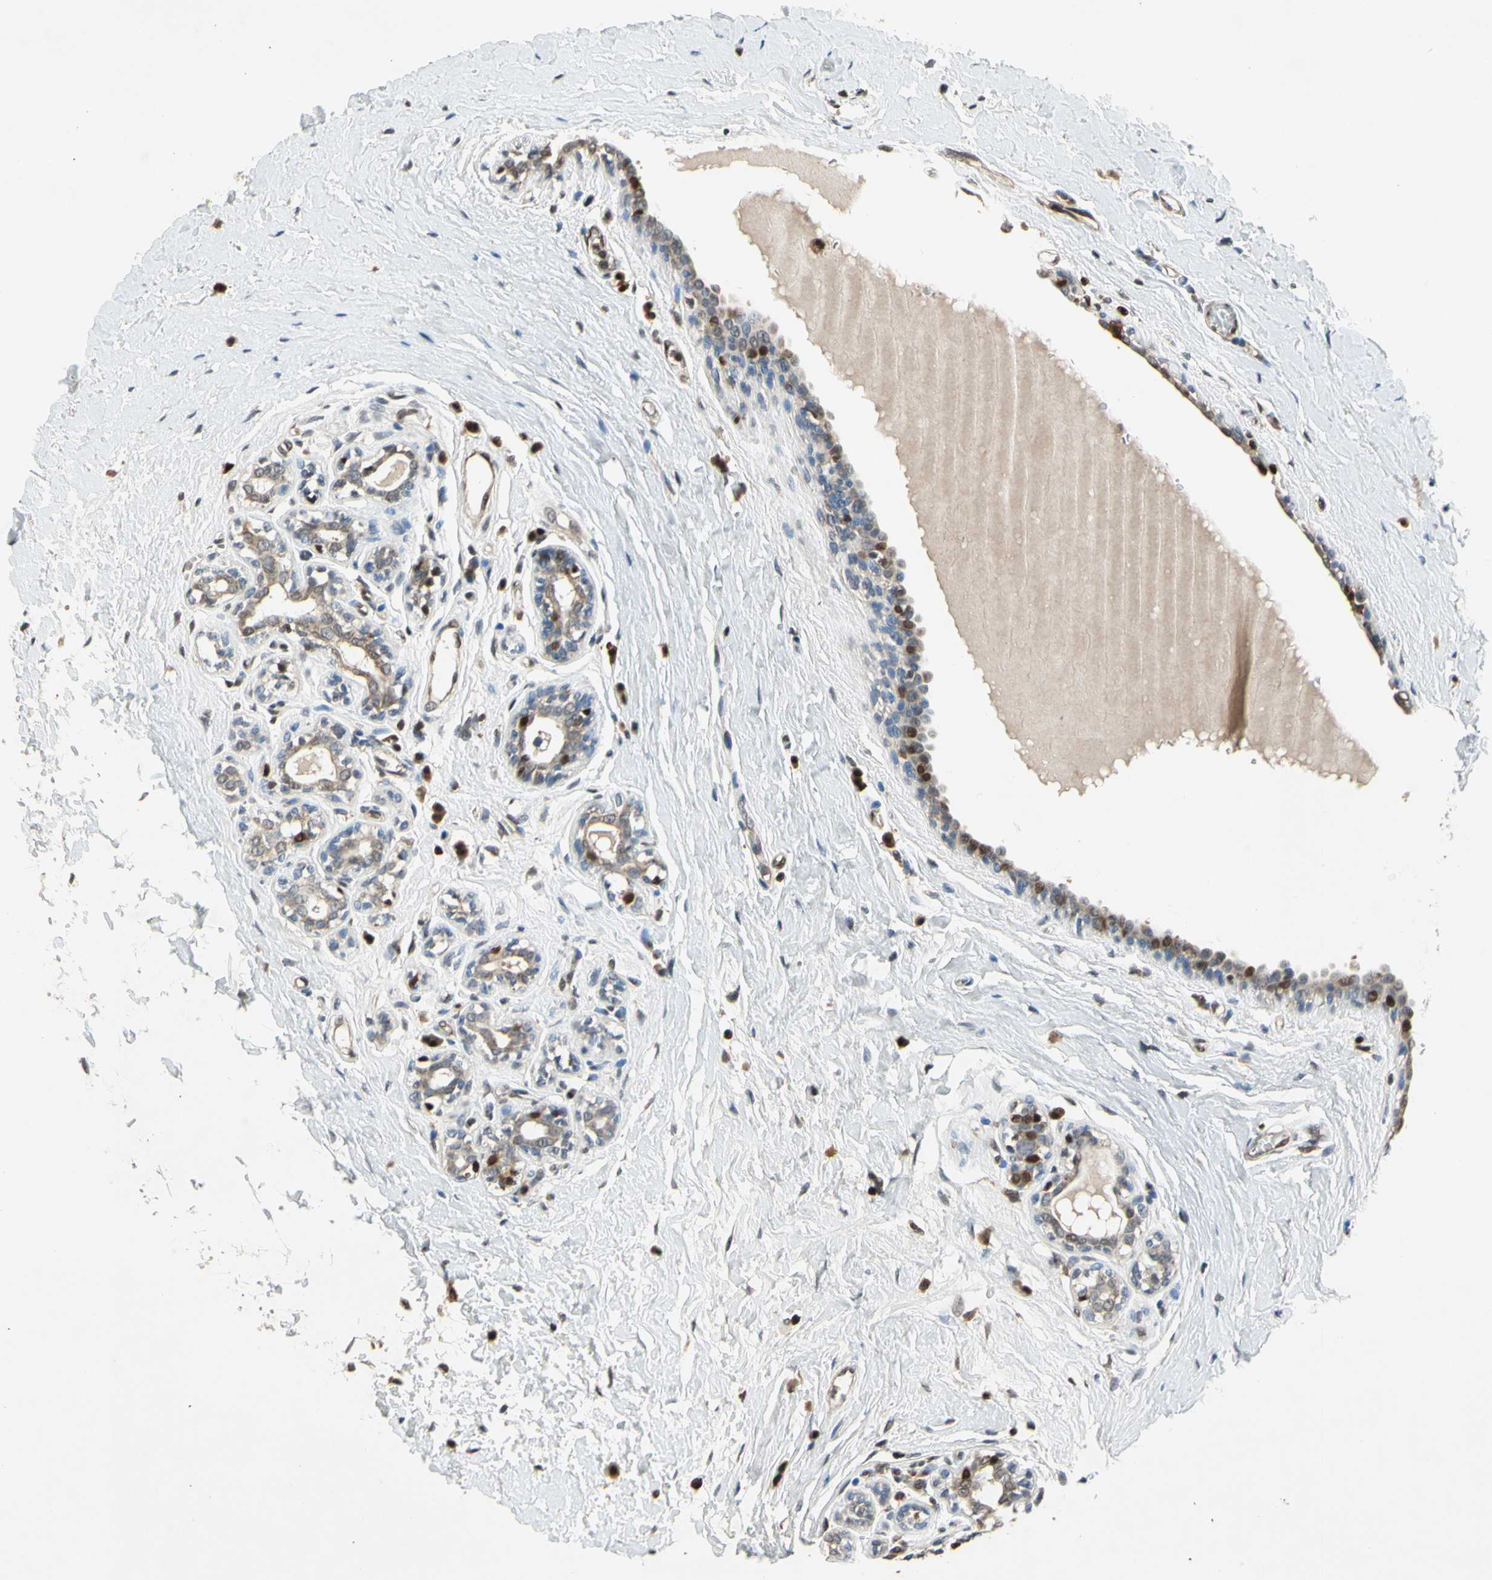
{"staining": {"intensity": "moderate", "quantity": "25%-75%", "location": "nuclear"}, "tissue": "breast cancer", "cell_type": "Tumor cells", "image_type": "cancer", "snomed": [{"axis": "morphology", "description": "Normal tissue, NOS"}, {"axis": "morphology", "description": "Duct carcinoma"}, {"axis": "topography", "description": "Breast"}], "caption": "There is medium levels of moderate nuclear positivity in tumor cells of breast infiltrating ductal carcinoma, as demonstrated by immunohistochemical staining (brown color).", "gene": "GSR", "patient": {"sex": "female", "age": 40}}